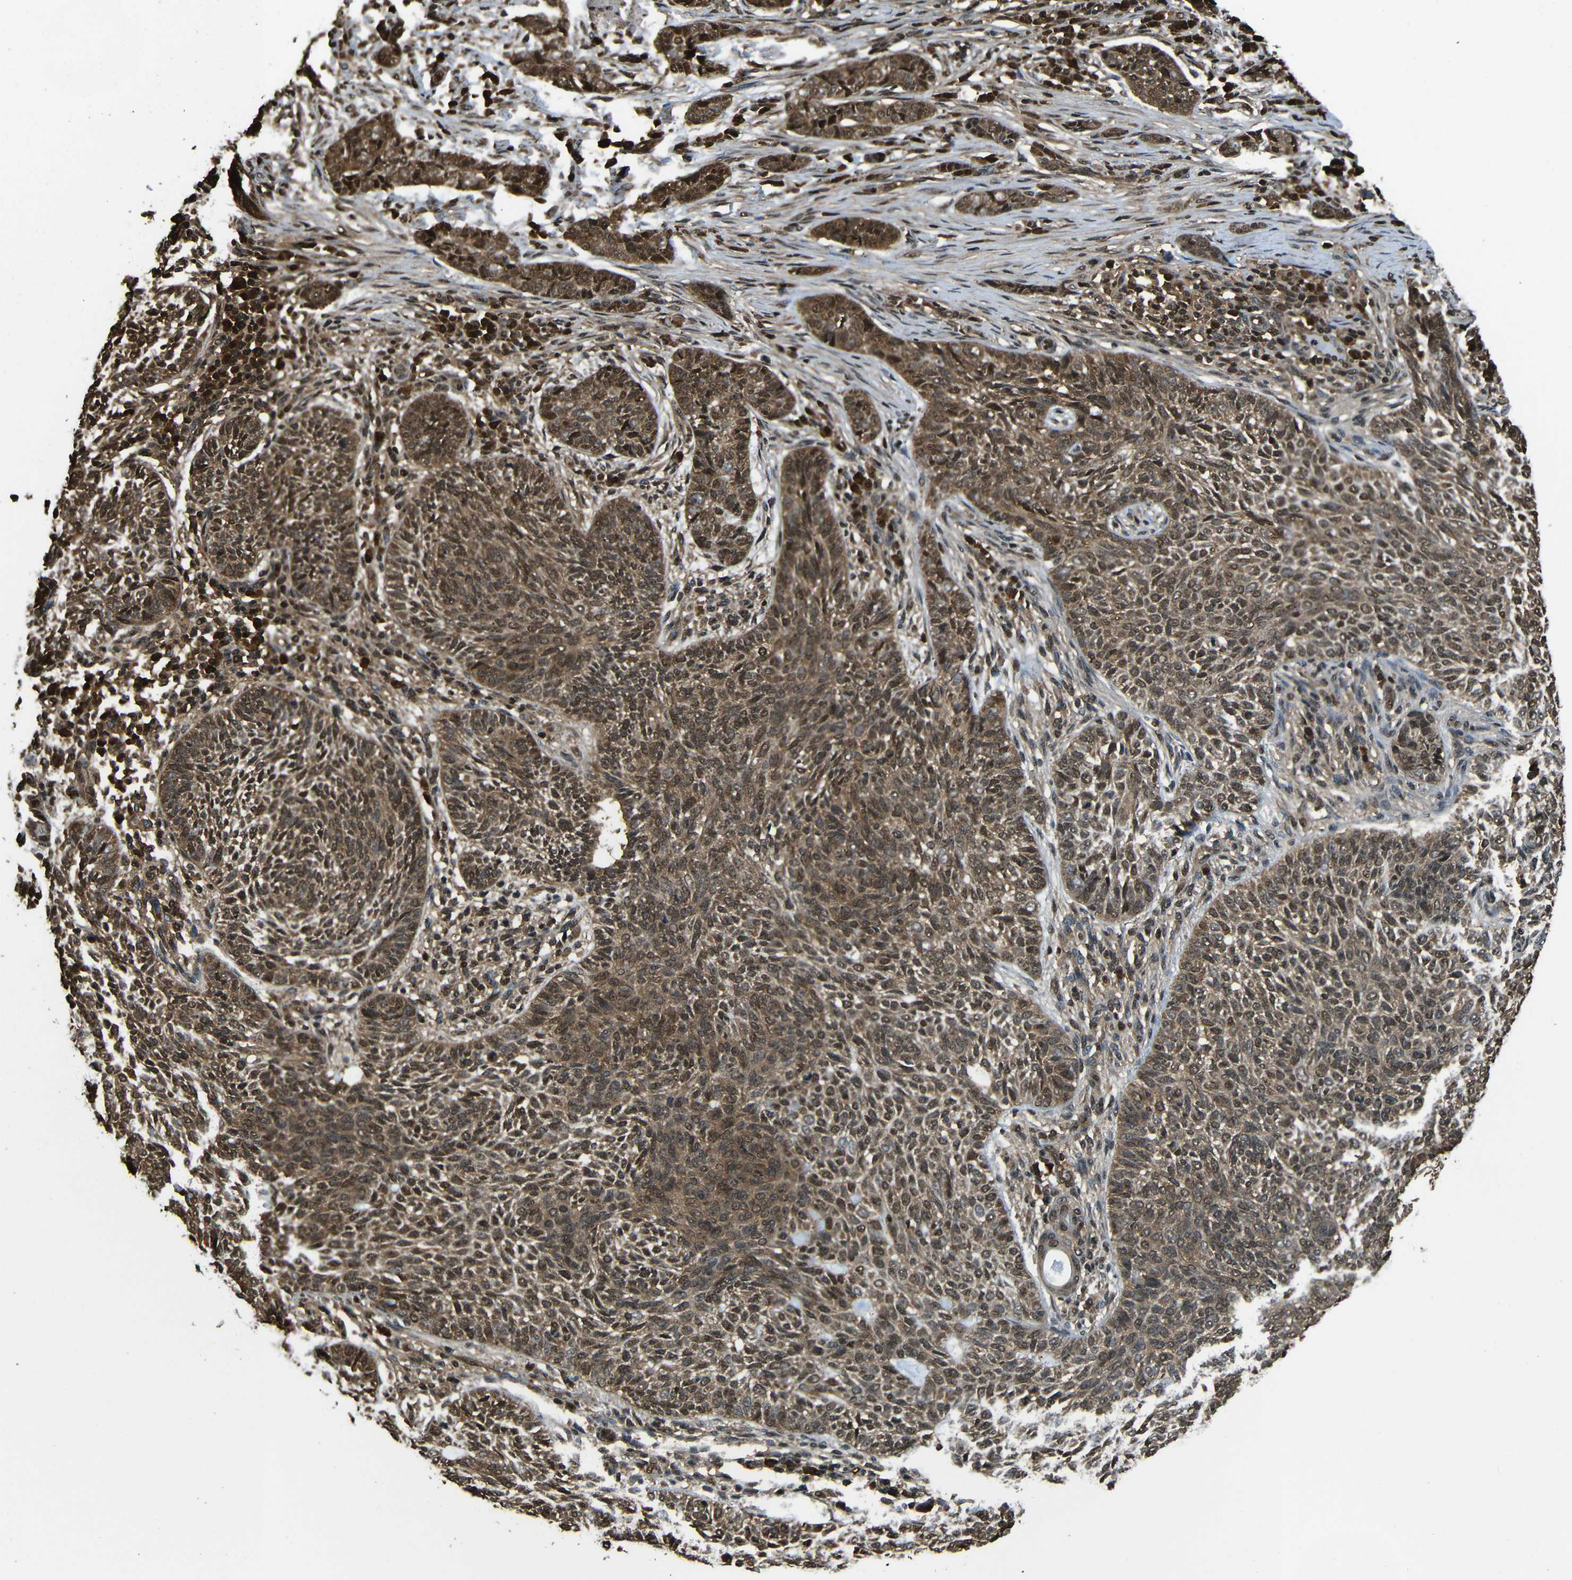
{"staining": {"intensity": "strong", "quantity": ">75%", "location": "cytoplasmic/membranous,nuclear"}, "tissue": "skin cancer", "cell_type": "Tumor cells", "image_type": "cancer", "snomed": [{"axis": "morphology", "description": "Basal cell carcinoma"}, {"axis": "topography", "description": "Skin"}], "caption": "Strong cytoplasmic/membranous and nuclear protein positivity is seen in approximately >75% of tumor cells in skin cancer (basal cell carcinoma).", "gene": "VCP", "patient": {"sex": "male", "age": 87}}